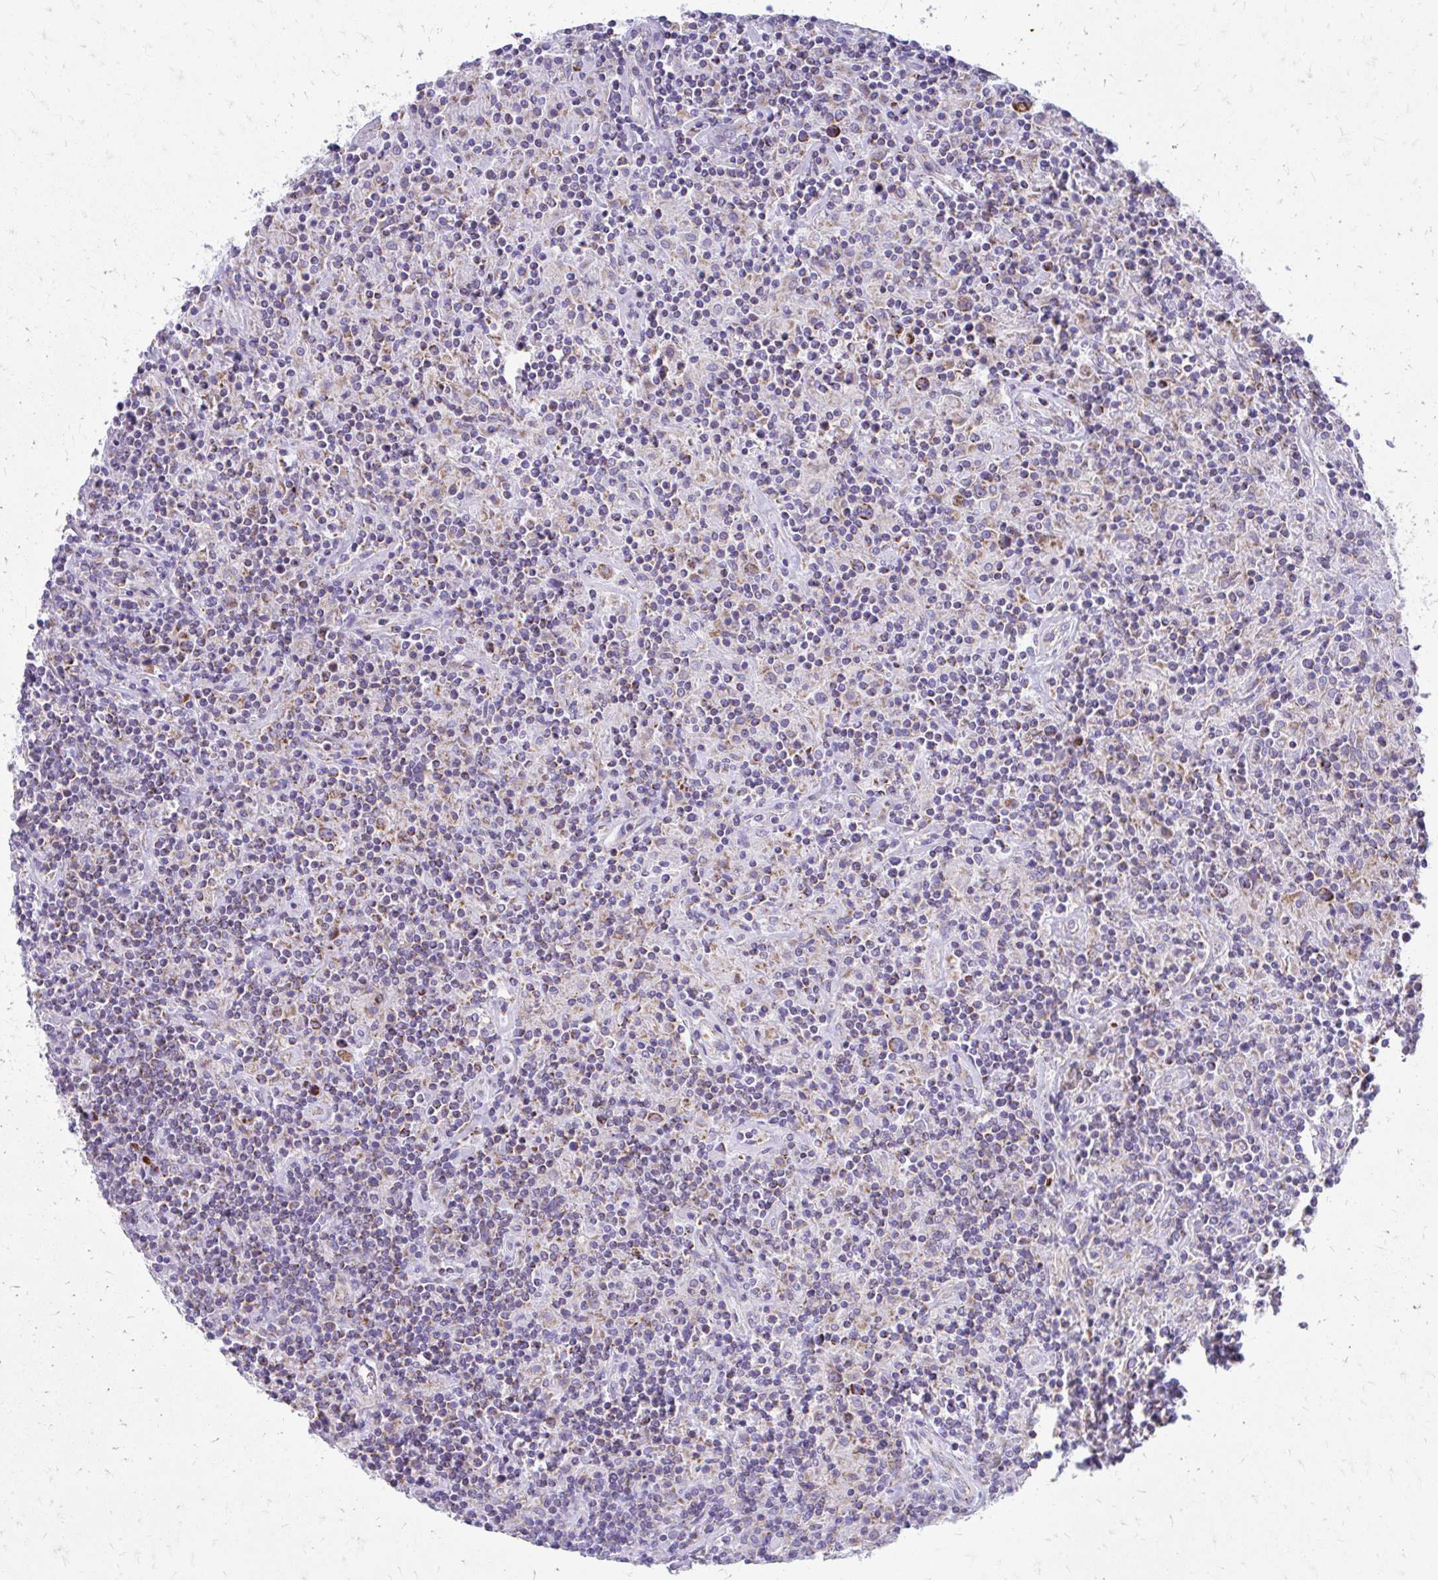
{"staining": {"intensity": "moderate", "quantity": "25%-75%", "location": "cytoplasmic/membranous"}, "tissue": "lymphoma", "cell_type": "Tumor cells", "image_type": "cancer", "snomed": [{"axis": "morphology", "description": "Hodgkin's disease, NOS"}, {"axis": "topography", "description": "Lymph node"}], "caption": "DAB immunohistochemical staining of lymphoma reveals moderate cytoplasmic/membranous protein expression in about 25%-75% of tumor cells. Immunohistochemistry (ihc) stains the protein of interest in brown and the nuclei are stained blue.", "gene": "MRPL19", "patient": {"sex": "male", "age": 70}}